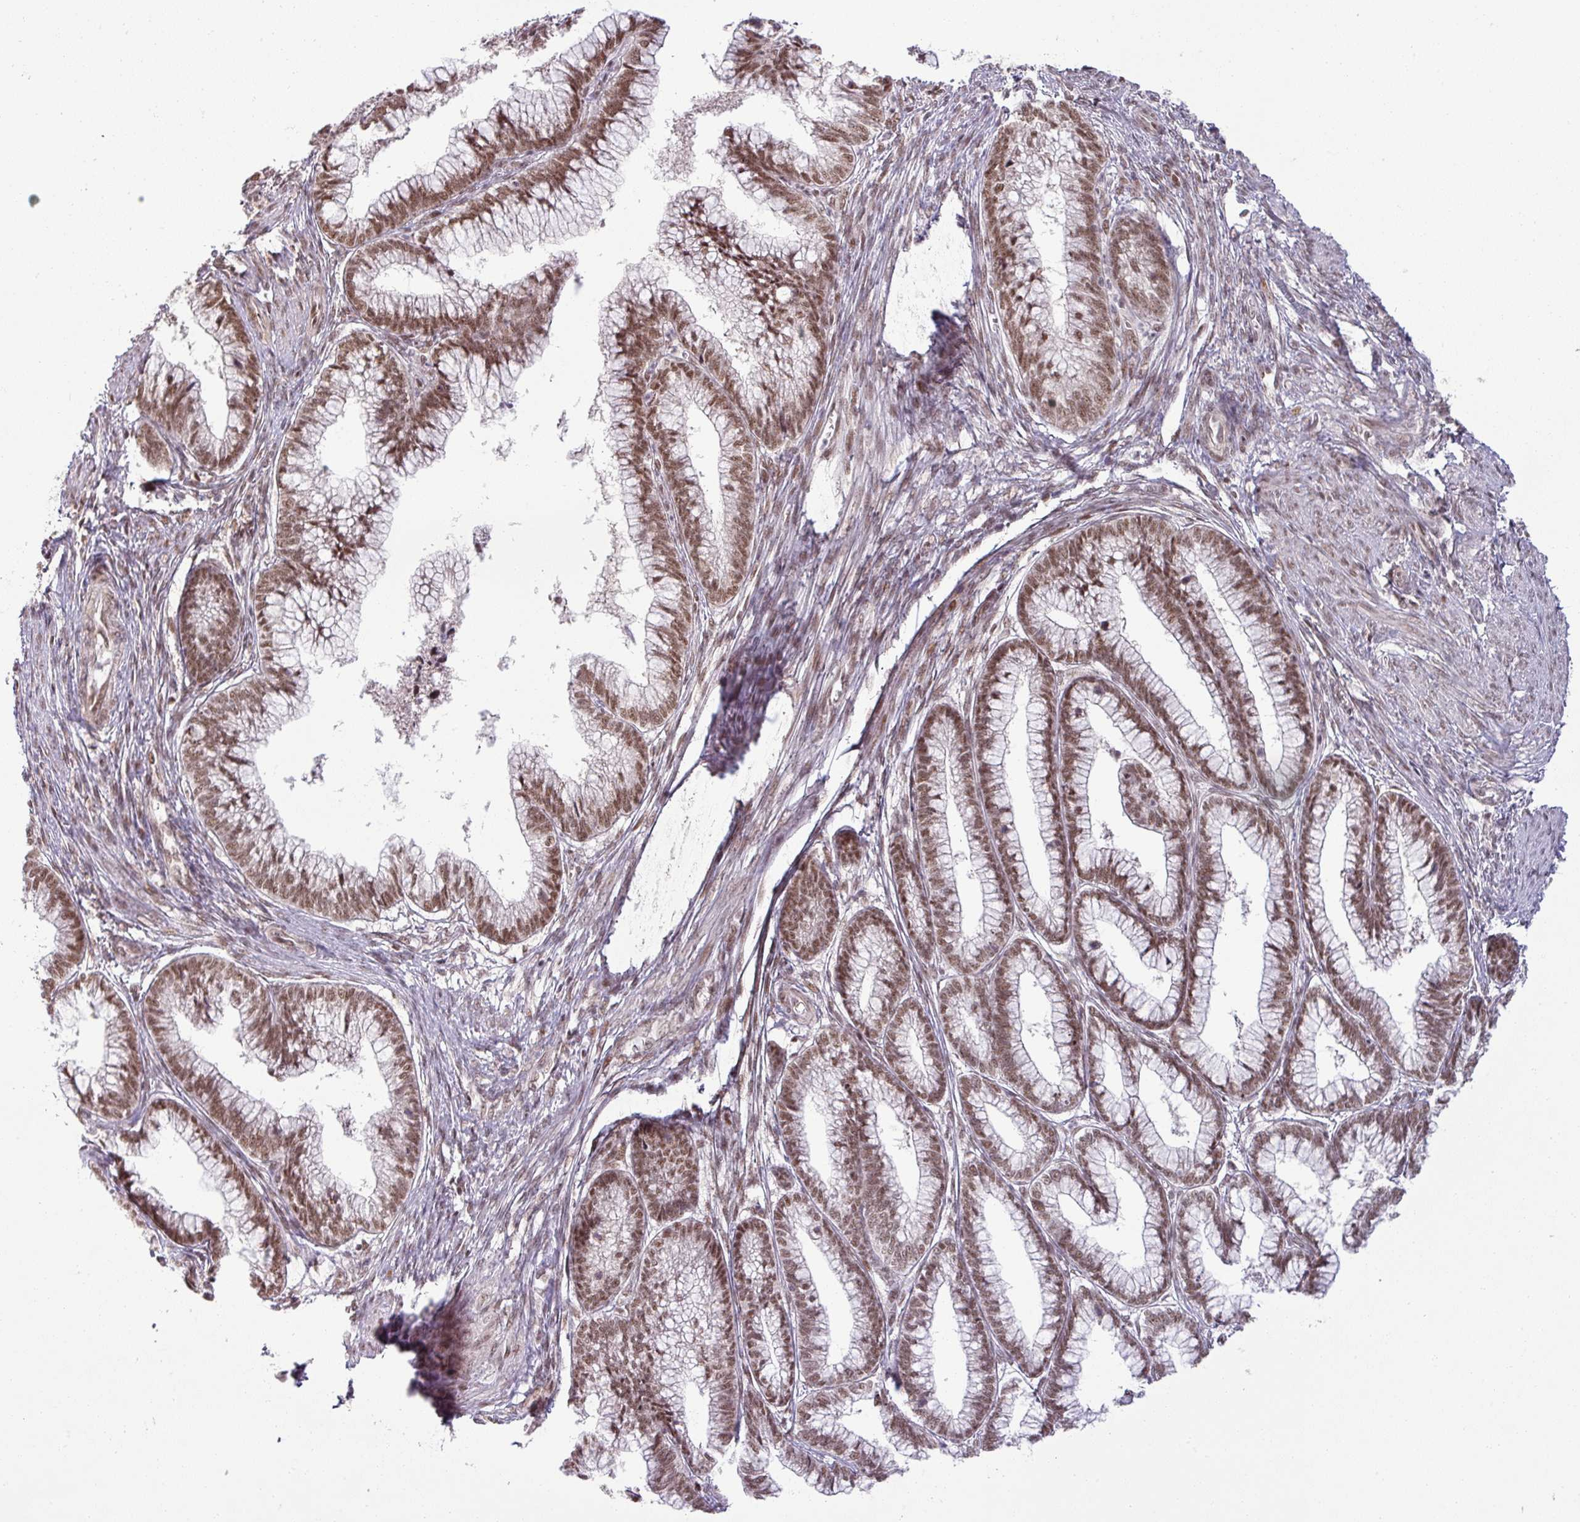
{"staining": {"intensity": "moderate", "quantity": ">75%", "location": "nuclear"}, "tissue": "cervical cancer", "cell_type": "Tumor cells", "image_type": "cancer", "snomed": [{"axis": "morphology", "description": "Adenocarcinoma, NOS"}, {"axis": "topography", "description": "Cervix"}], "caption": "Brown immunohistochemical staining in adenocarcinoma (cervical) reveals moderate nuclear positivity in approximately >75% of tumor cells. Immunohistochemistry (ihc) stains the protein in brown and the nuclei are stained blue.", "gene": "PTPN20", "patient": {"sex": "female", "age": 44}}